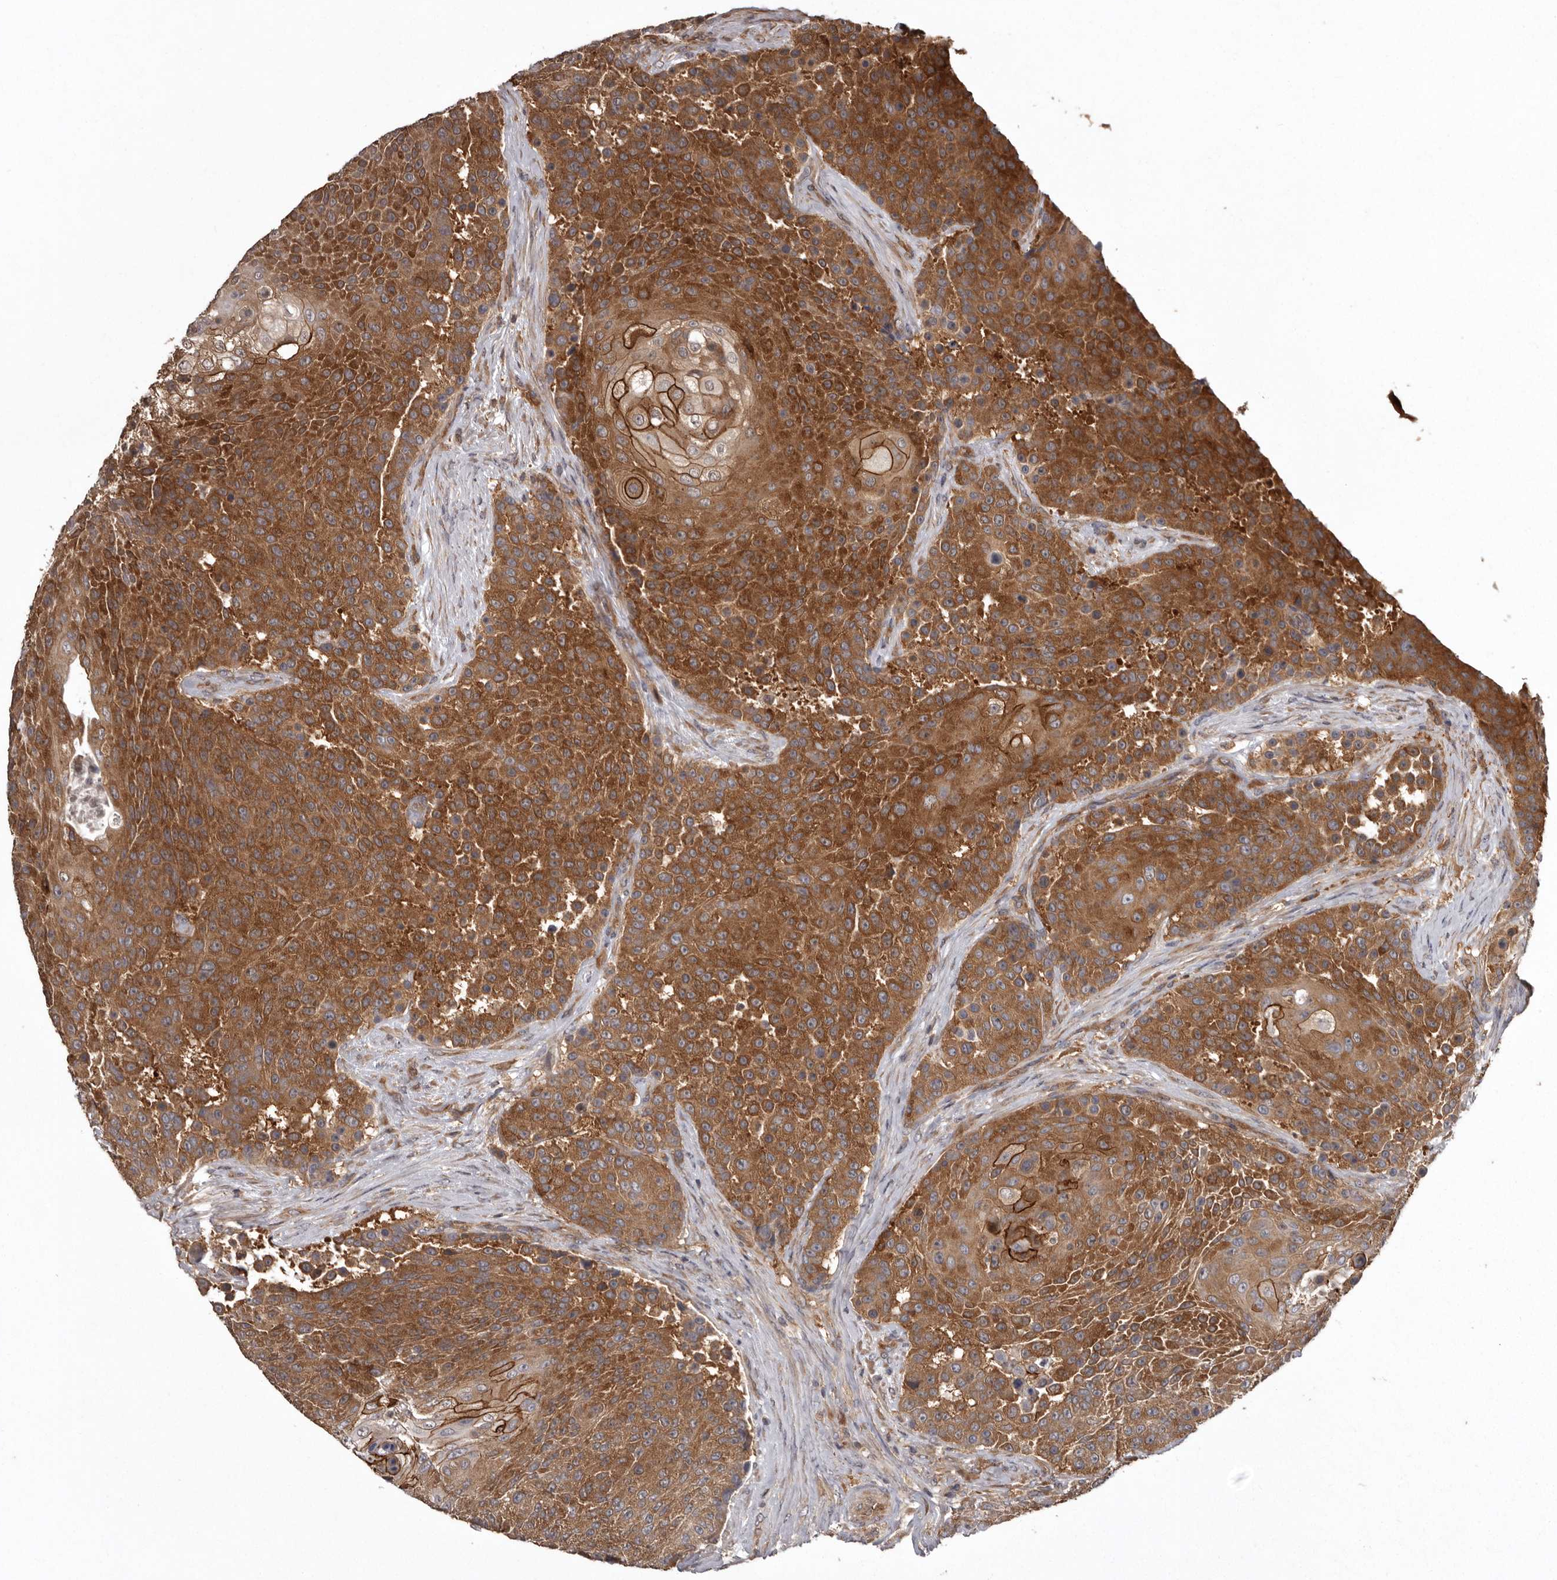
{"staining": {"intensity": "strong", "quantity": ">75%", "location": "cytoplasmic/membranous"}, "tissue": "urothelial cancer", "cell_type": "Tumor cells", "image_type": "cancer", "snomed": [{"axis": "morphology", "description": "Urothelial carcinoma, High grade"}, {"axis": "topography", "description": "Urinary bladder"}], "caption": "The micrograph reveals a brown stain indicating the presence of a protein in the cytoplasmic/membranous of tumor cells in urothelial carcinoma (high-grade).", "gene": "DARS1", "patient": {"sex": "female", "age": 63}}